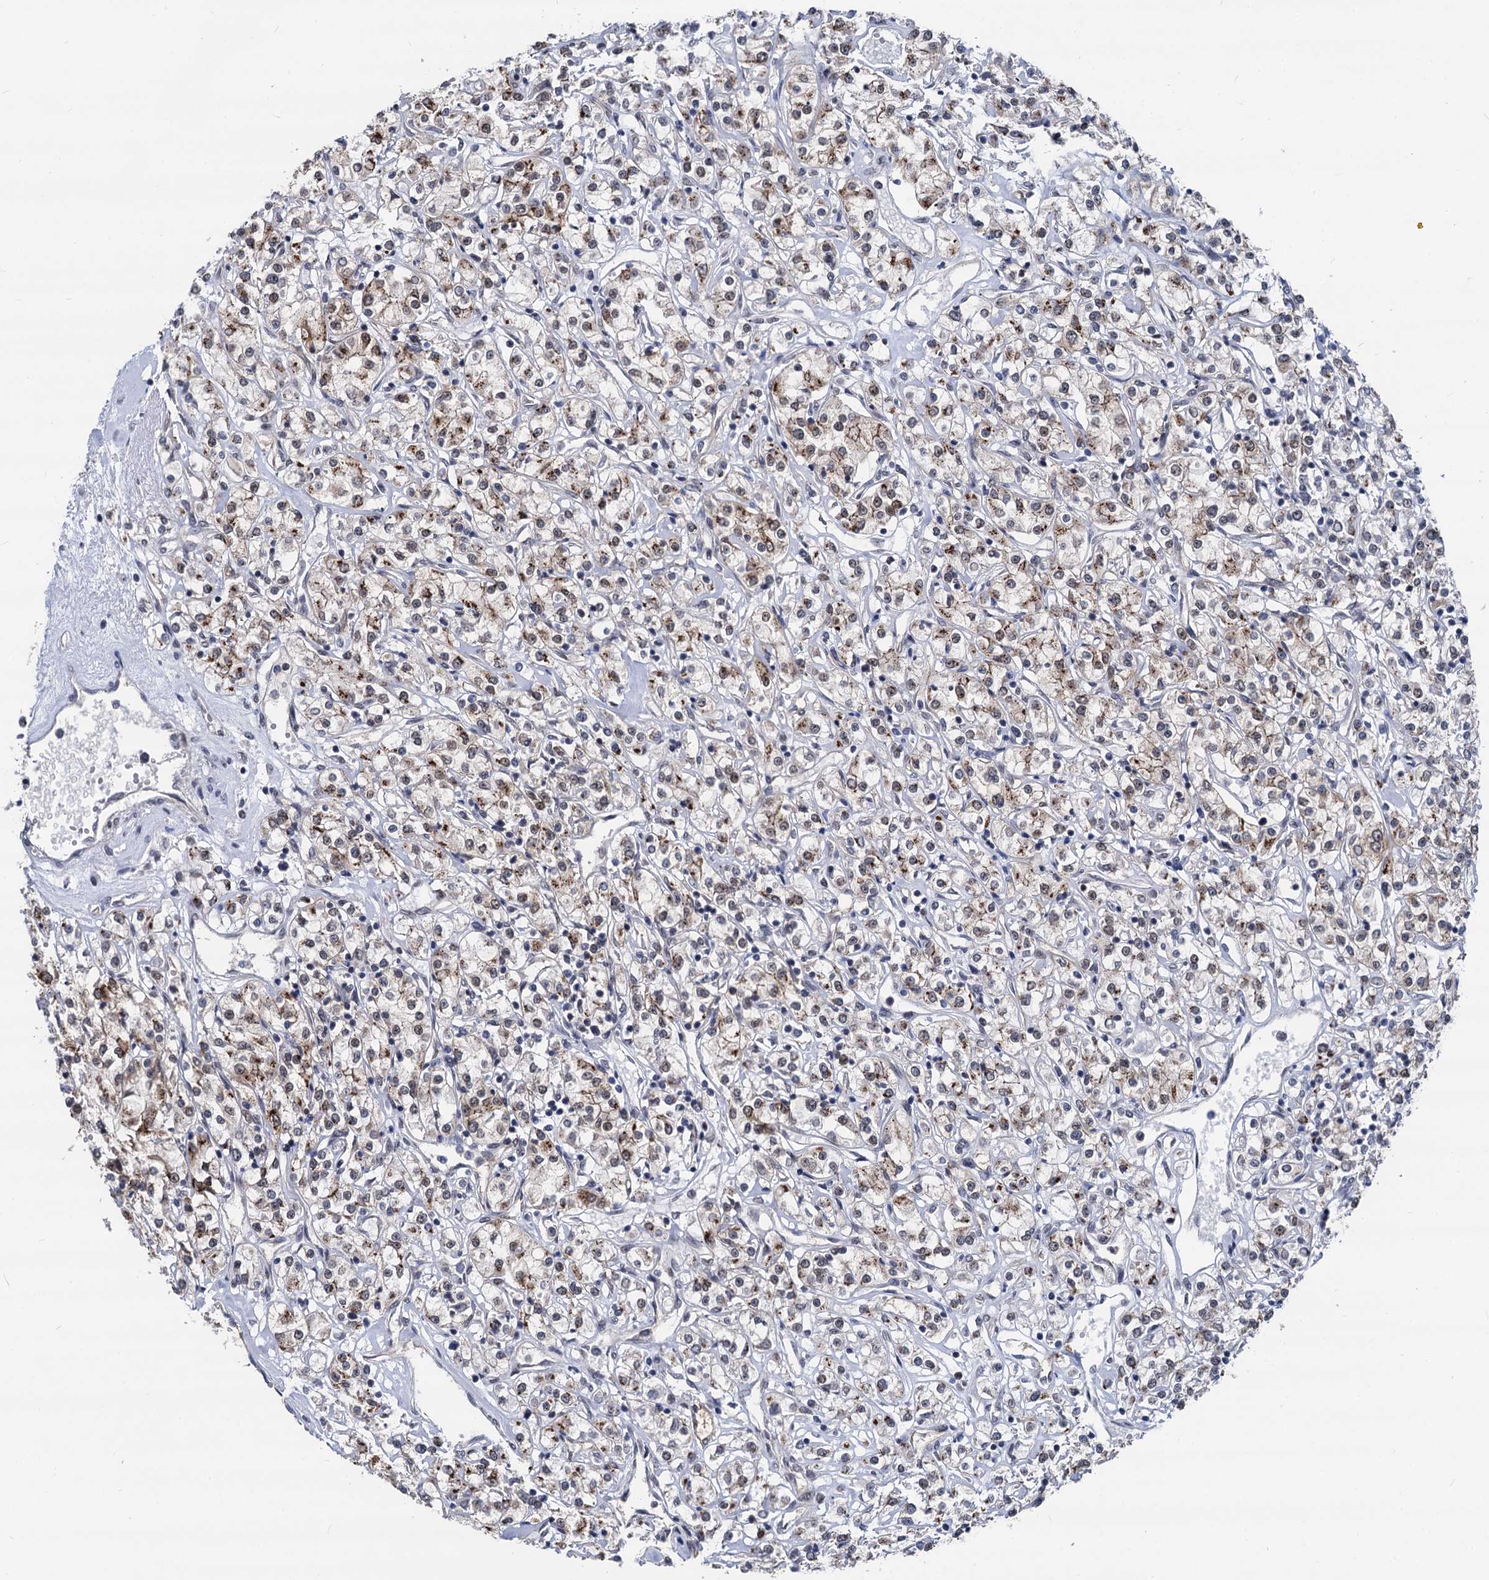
{"staining": {"intensity": "moderate", "quantity": ">75%", "location": "cytoplasmic/membranous,nuclear"}, "tissue": "renal cancer", "cell_type": "Tumor cells", "image_type": "cancer", "snomed": [{"axis": "morphology", "description": "Adenocarcinoma, NOS"}, {"axis": "topography", "description": "Kidney"}], "caption": "IHC of renal adenocarcinoma reveals medium levels of moderate cytoplasmic/membranous and nuclear staining in approximately >75% of tumor cells.", "gene": "GALNT11", "patient": {"sex": "female", "age": 59}}